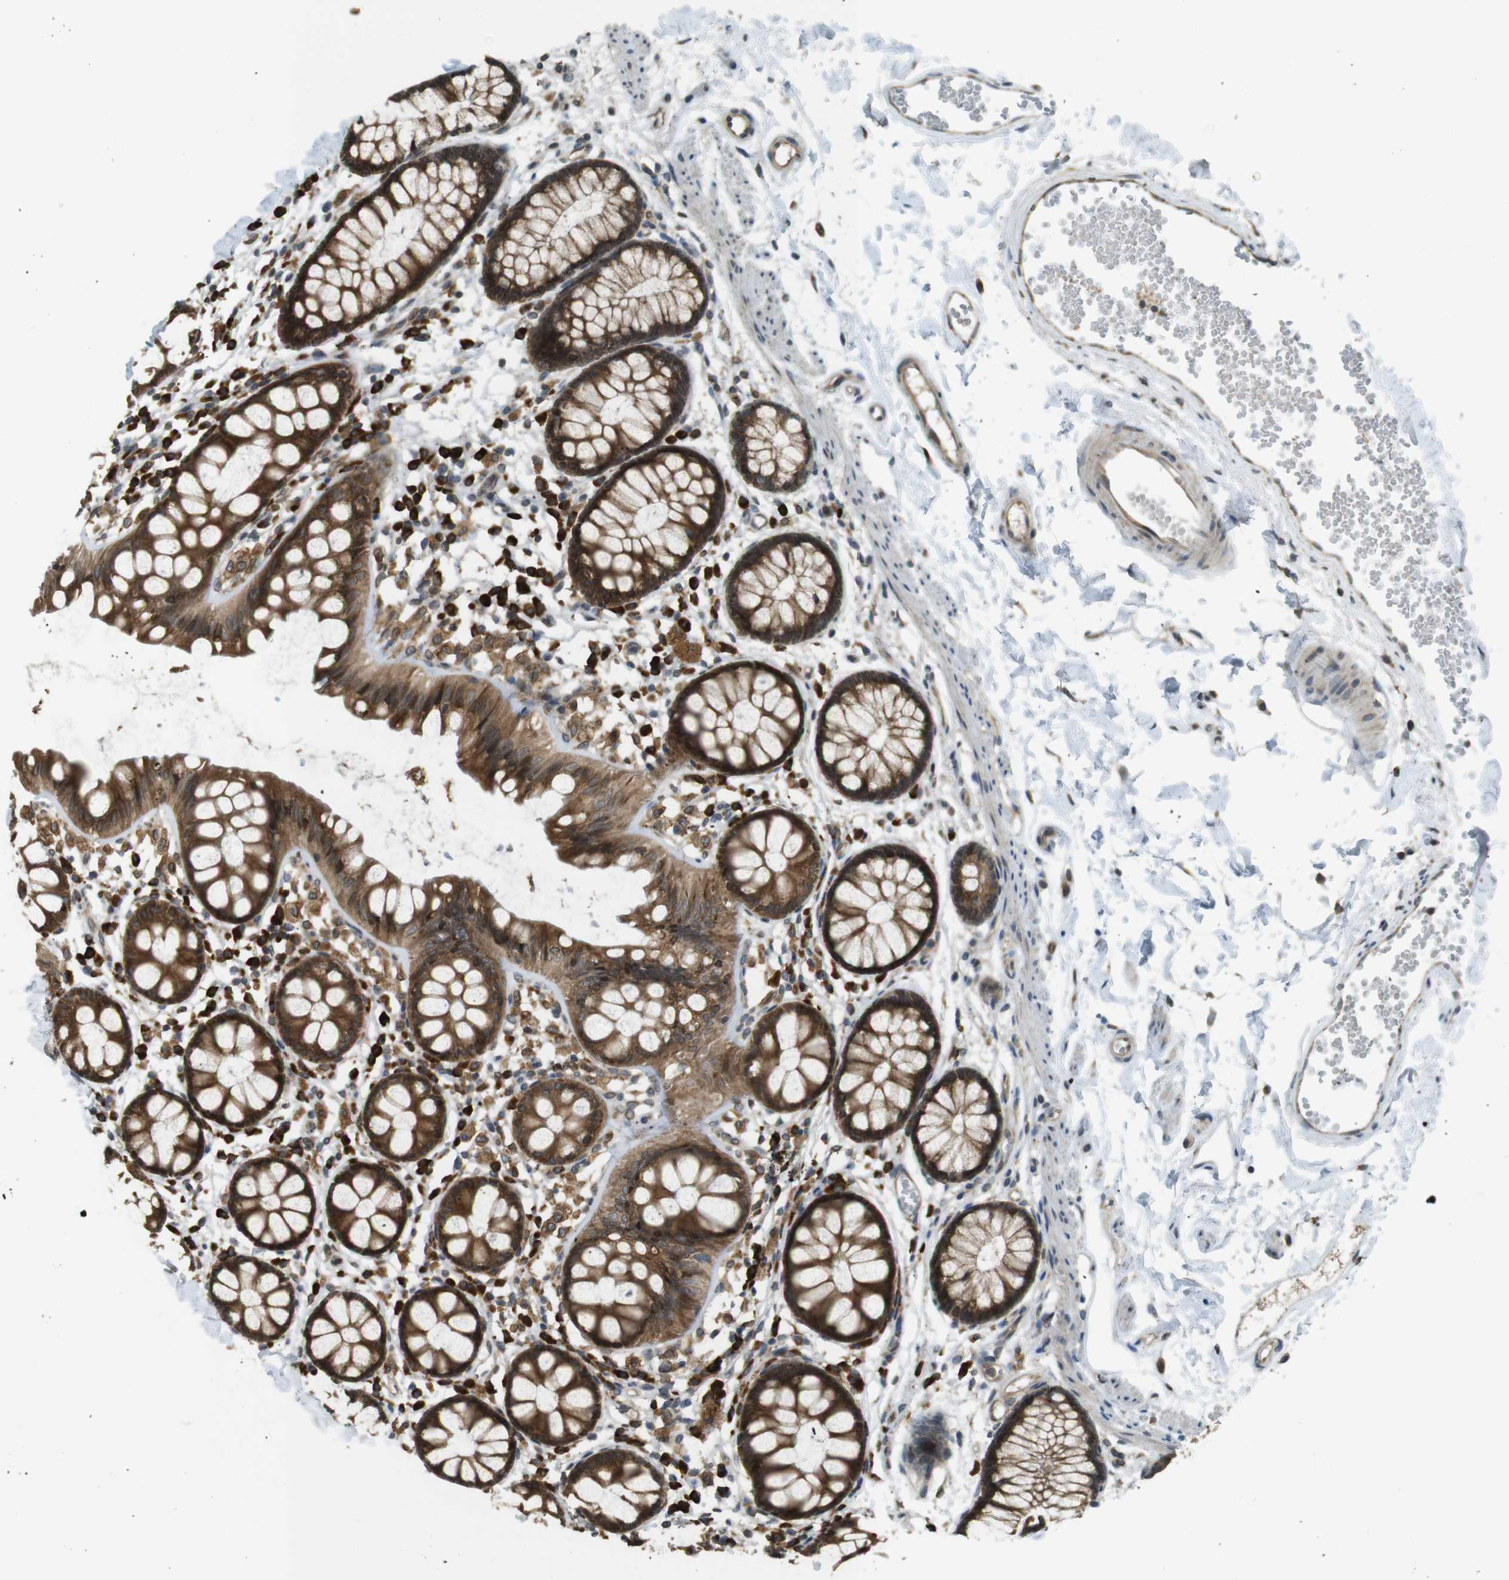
{"staining": {"intensity": "strong", "quantity": ">75%", "location": "cytoplasmic/membranous"}, "tissue": "rectum", "cell_type": "Glandular cells", "image_type": "normal", "snomed": [{"axis": "morphology", "description": "Normal tissue, NOS"}, {"axis": "topography", "description": "Rectum"}], "caption": "Strong cytoplasmic/membranous expression for a protein is present in about >75% of glandular cells of unremarkable rectum using IHC.", "gene": "TMED4", "patient": {"sex": "female", "age": 66}}